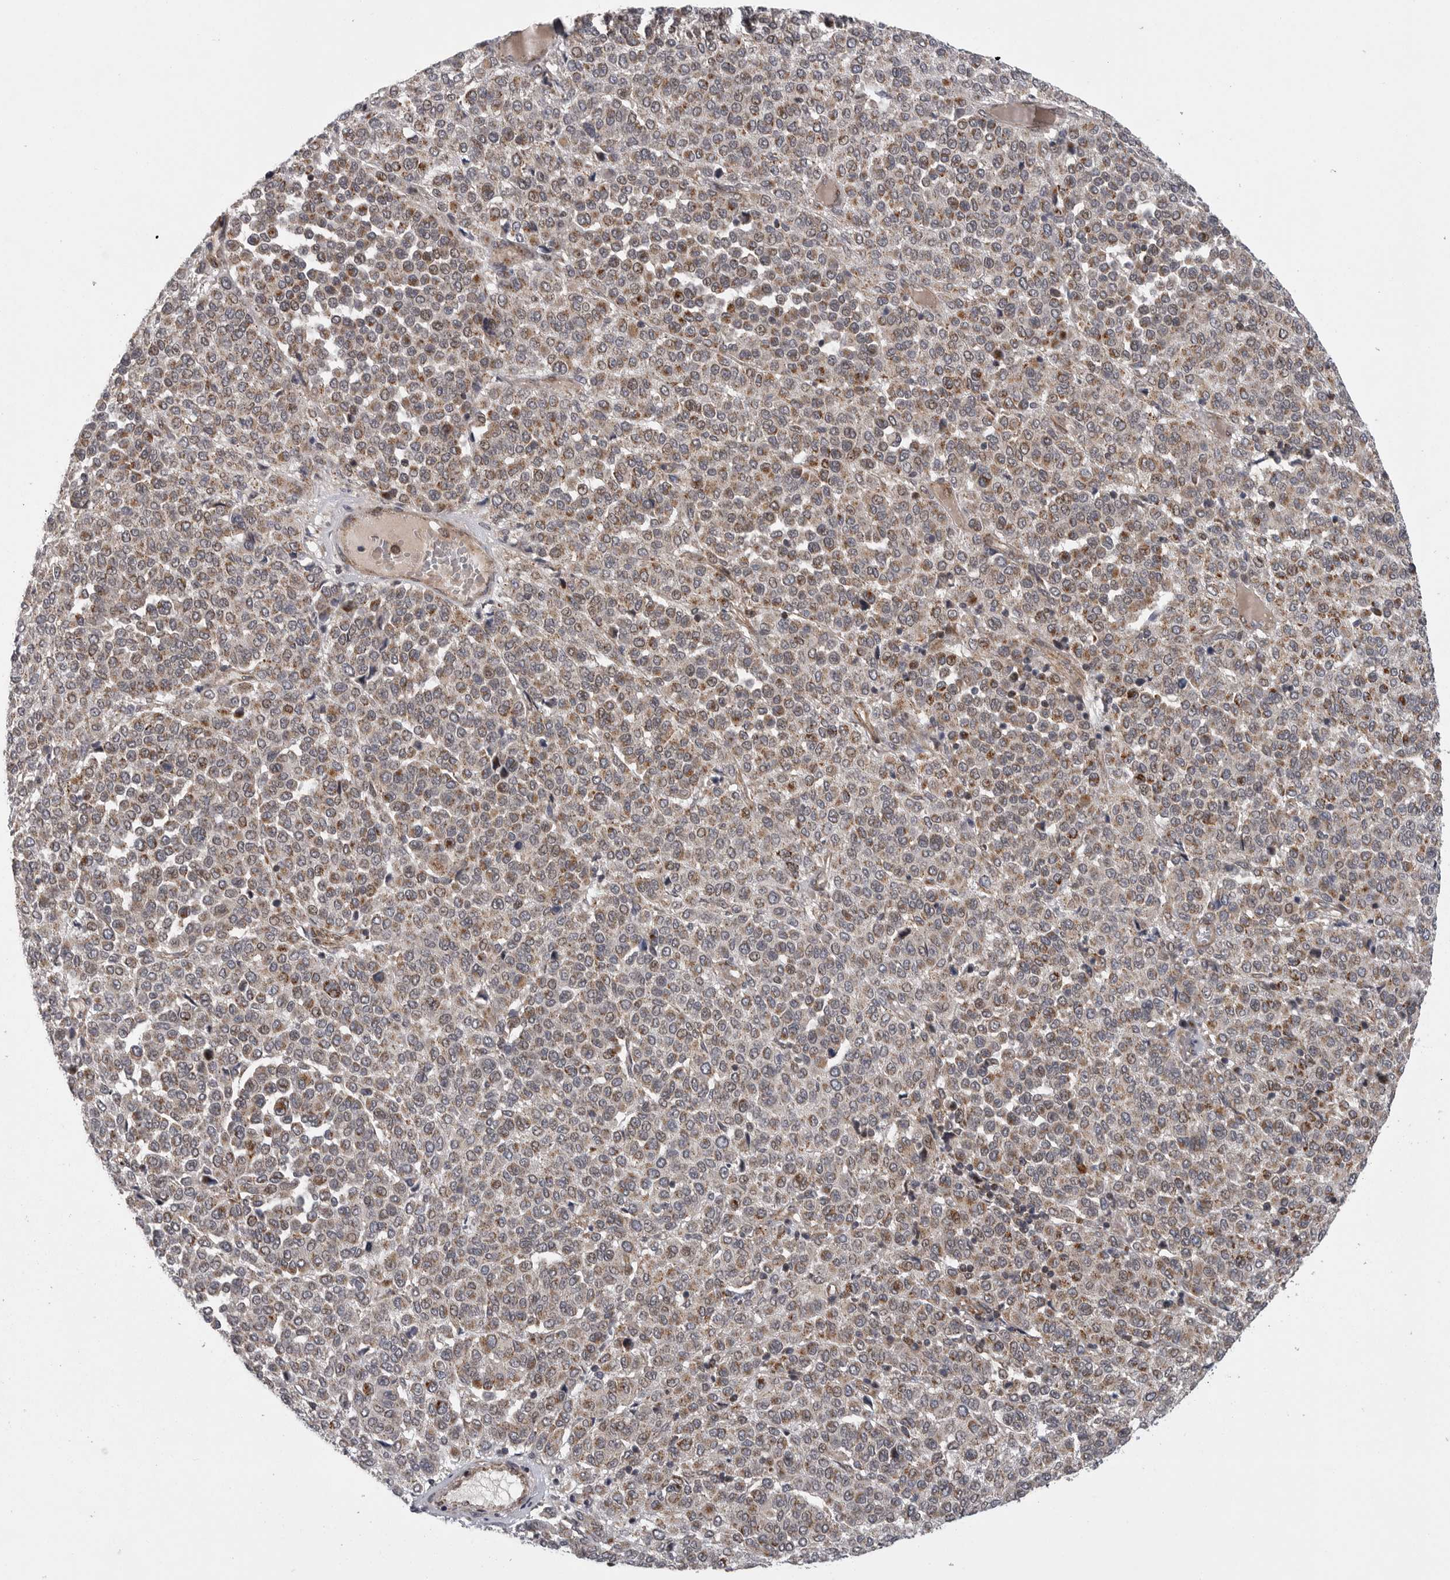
{"staining": {"intensity": "weak", "quantity": ">75%", "location": "cytoplasmic/membranous"}, "tissue": "melanoma", "cell_type": "Tumor cells", "image_type": "cancer", "snomed": [{"axis": "morphology", "description": "Malignant melanoma, Metastatic site"}, {"axis": "topography", "description": "Pancreas"}], "caption": "Protein staining displays weak cytoplasmic/membranous staining in about >75% of tumor cells in melanoma.", "gene": "TMPRSS11F", "patient": {"sex": "female", "age": 30}}